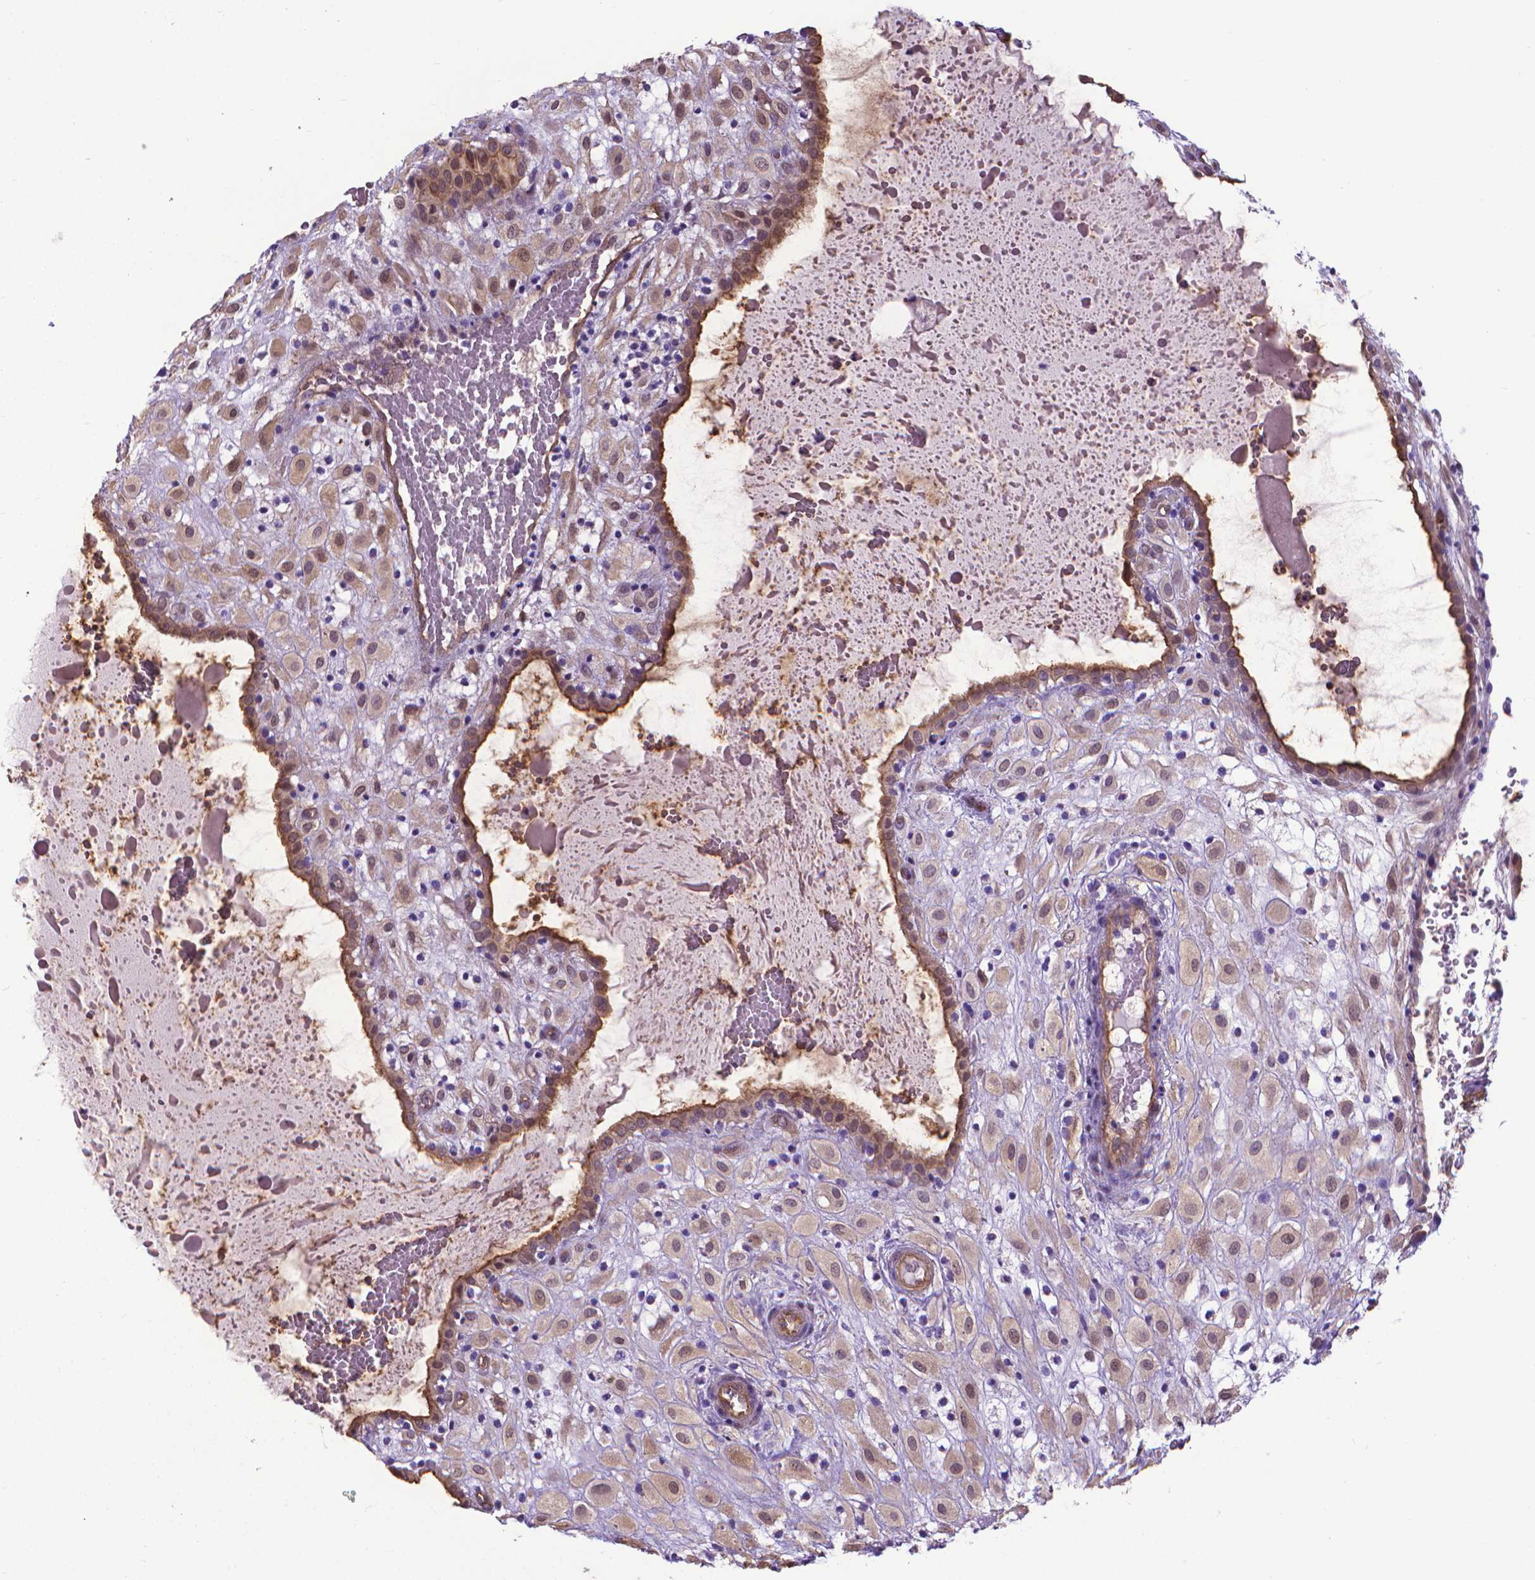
{"staining": {"intensity": "moderate", "quantity": "<25%", "location": "nuclear"}, "tissue": "placenta", "cell_type": "Decidual cells", "image_type": "normal", "snomed": [{"axis": "morphology", "description": "Normal tissue, NOS"}, {"axis": "topography", "description": "Placenta"}], "caption": "IHC image of unremarkable placenta: placenta stained using IHC reveals low levels of moderate protein expression localized specifically in the nuclear of decidual cells, appearing as a nuclear brown color.", "gene": "CLIC4", "patient": {"sex": "female", "age": 24}}